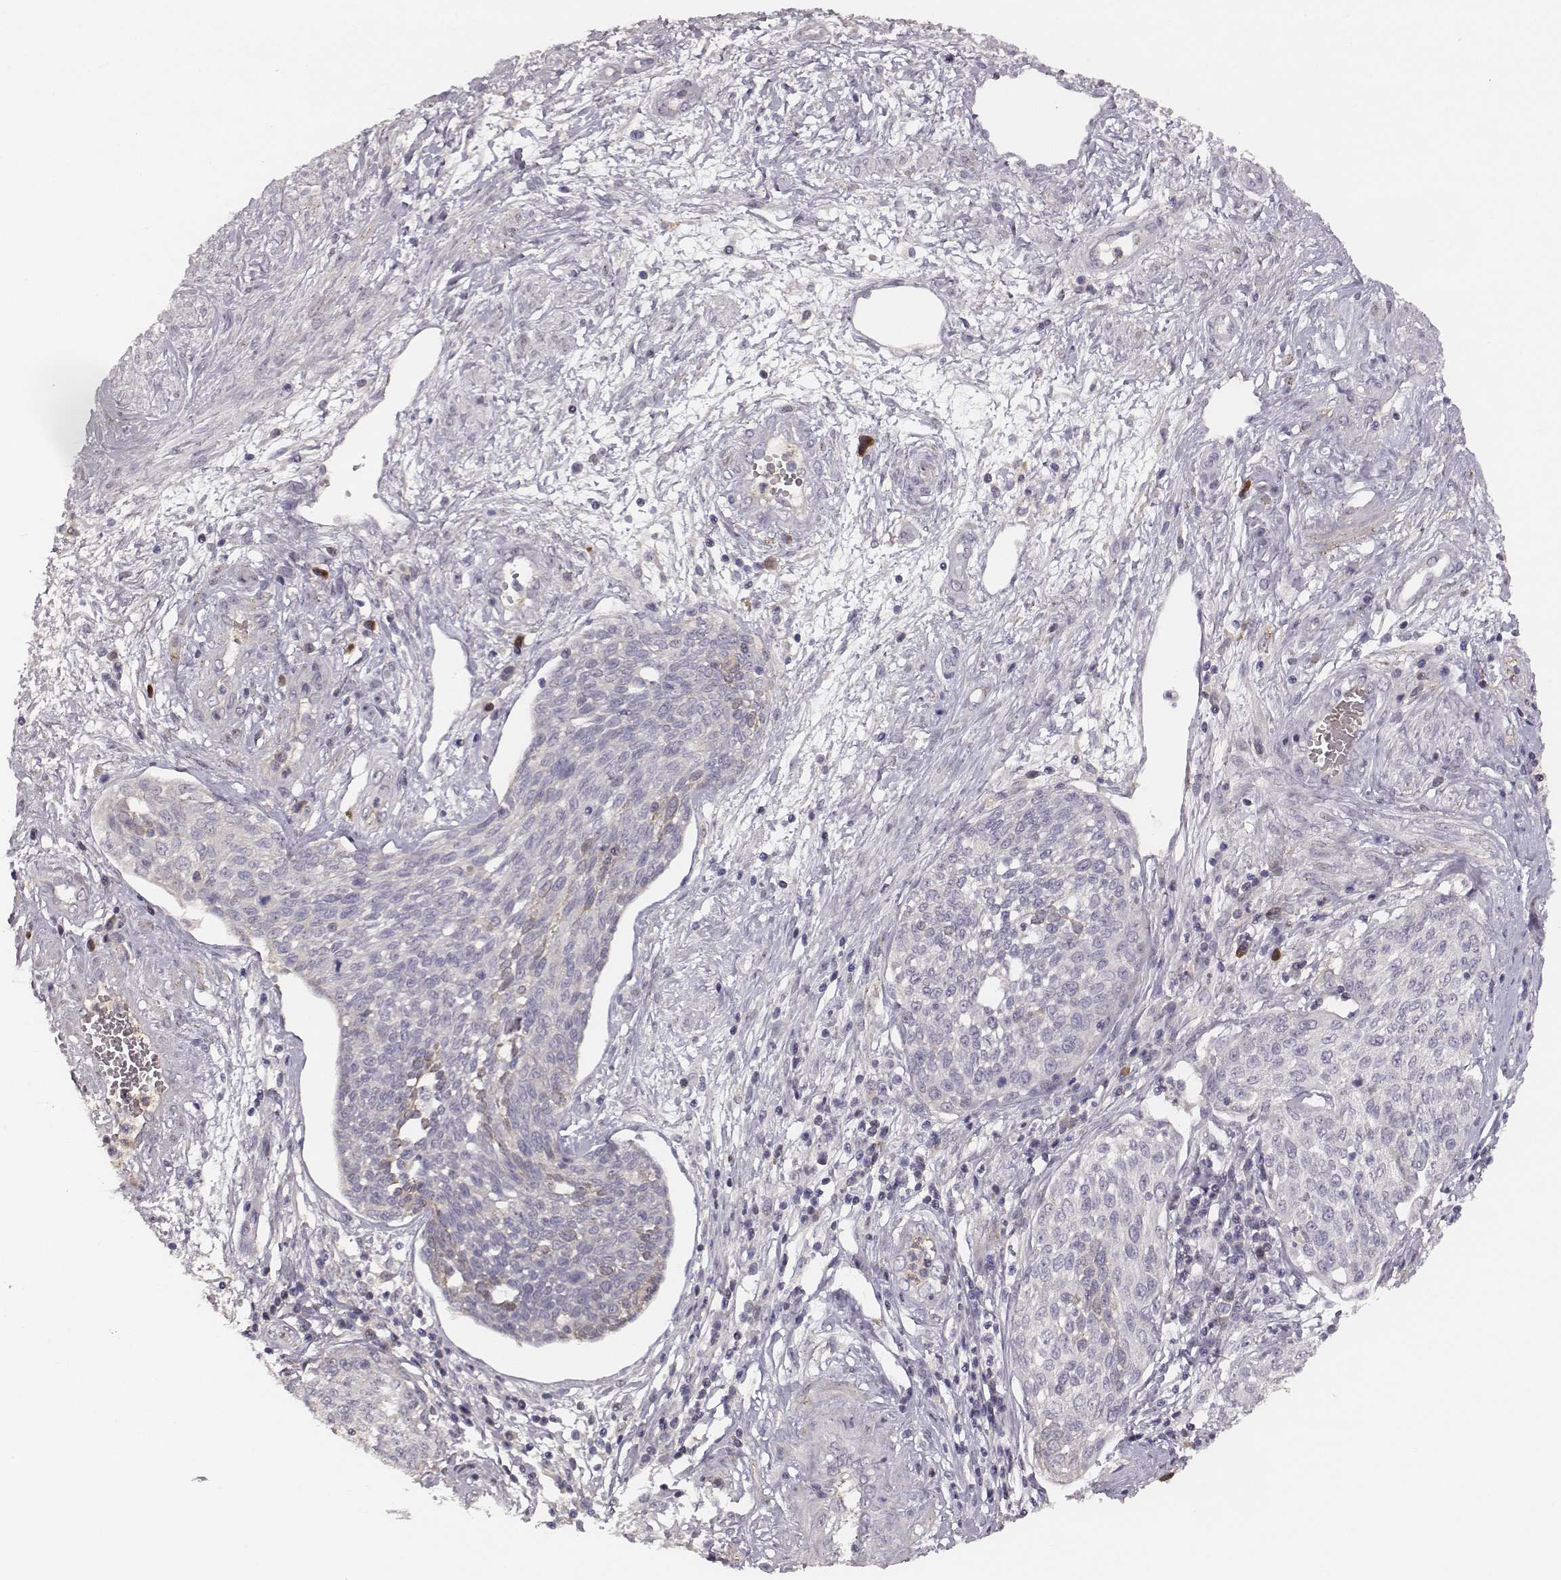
{"staining": {"intensity": "negative", "quantity": "none", "location": "none"}, "tissue": "cervical cancer", "cell_type": "Tumor cells", "image_type": "cancer", "snomed": [{"axis": "morphology", "description": "Squamous cell carcinoma, NOS"}, {"axis": "topography", "description": "Cervix"}], "caption": "Tumor cells are negative for protein expression in human cervical cancer (squamous cell carcinoma). Nuclei are stained in blue.", "gene": "SLC22A6", "patient": {"sex": "female", "age": 34}}